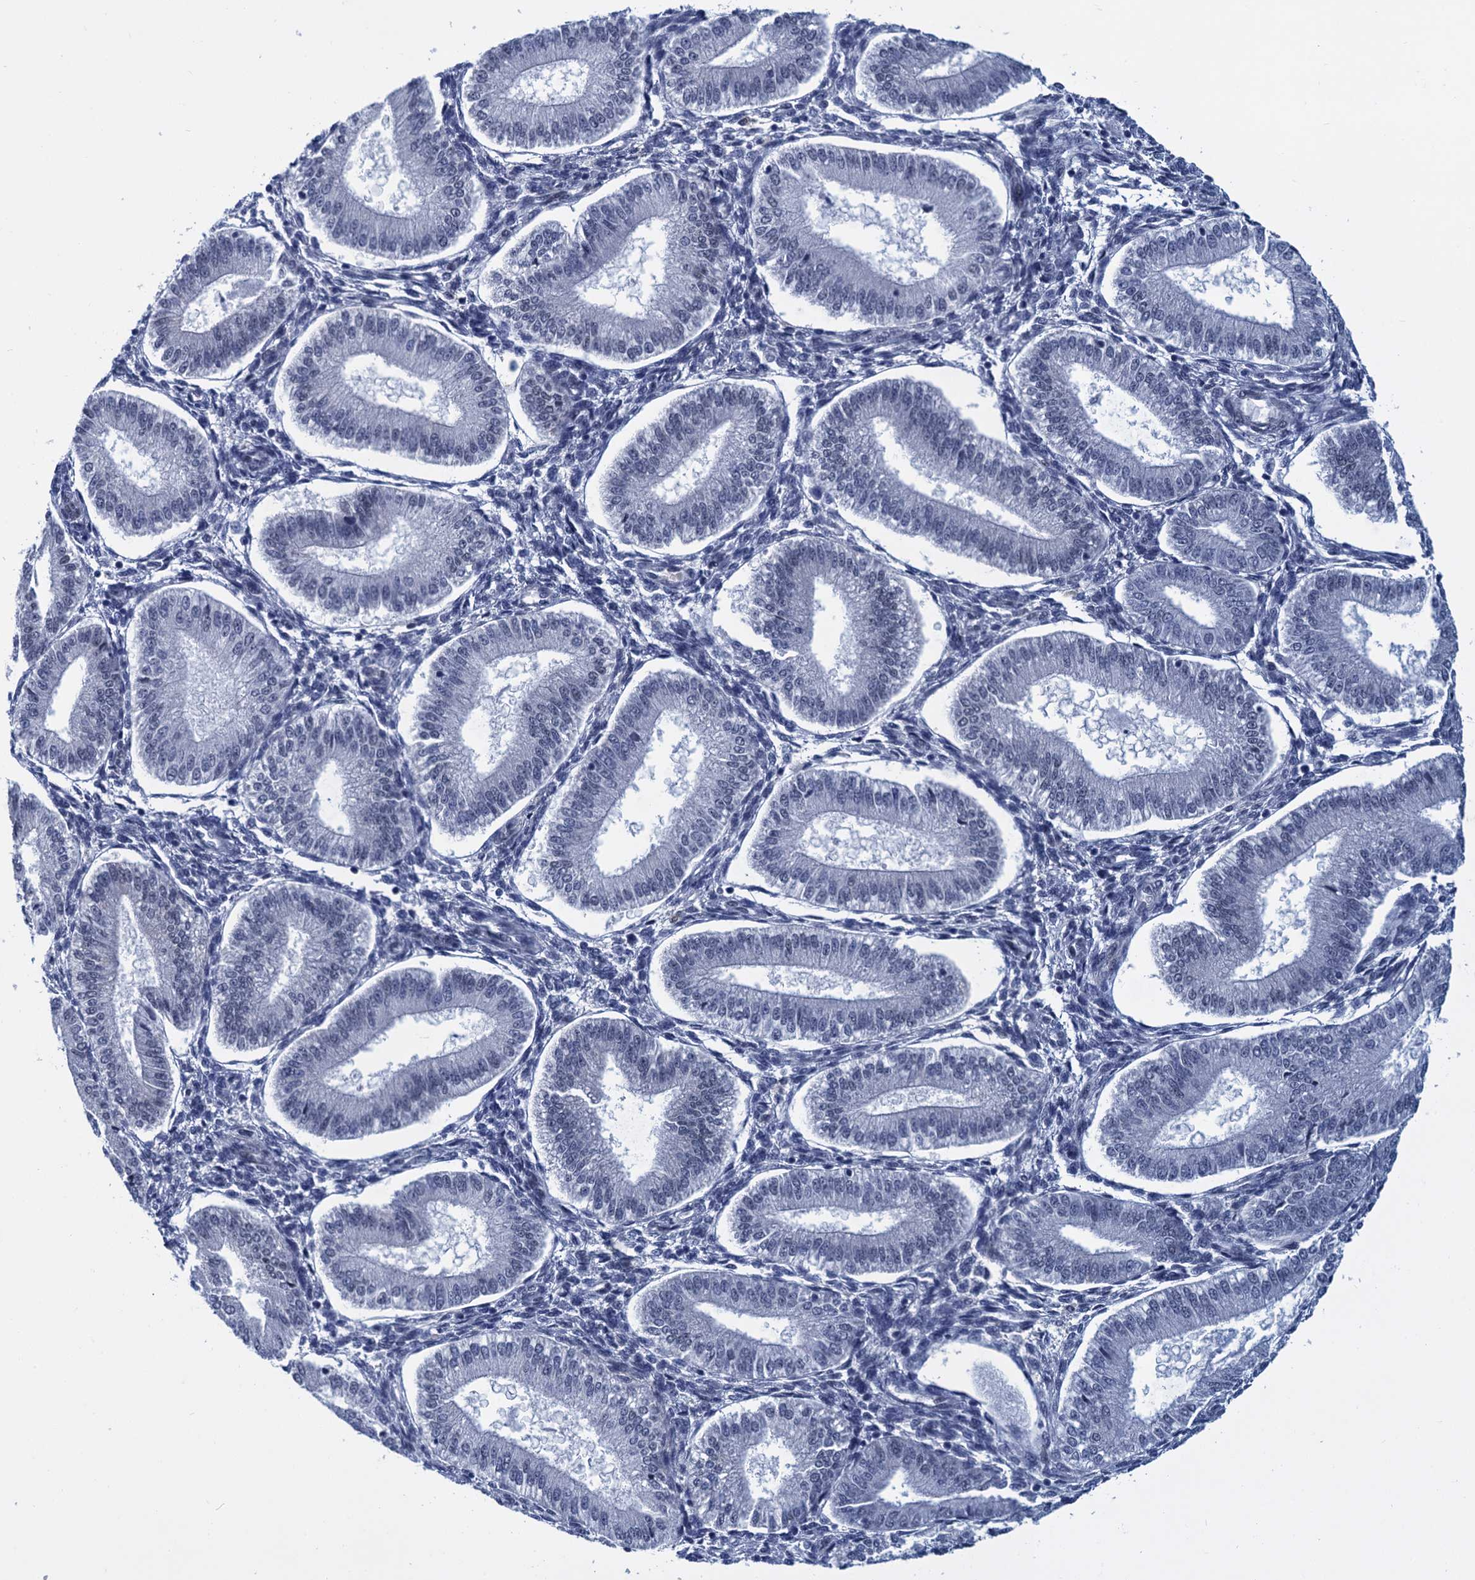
{"staining": {"intensity": "negative", "quantity": "none", "location": "none"}, "tissue": "endometrium", "cell_type": "Cells in endometrial stroma", "image_type": "normal", "snomed": [{"axis": "morphology", "description": "Normal tissue, NOS"}, {"axis": "topography", "description": "Endometrium"}], "caption": "An immunohistochemistry (IHC) photomicrograph of unremarkable endometrium is shown. There is no staining in cells in endometrial stroma of endometrium. (DAB (3,3'-diaminobenzidine) immunohistochemistry (IHC) with hematoxylin counter stain).", "gene": "GINS3", "patient": {"sex": "female", "age": 39}}